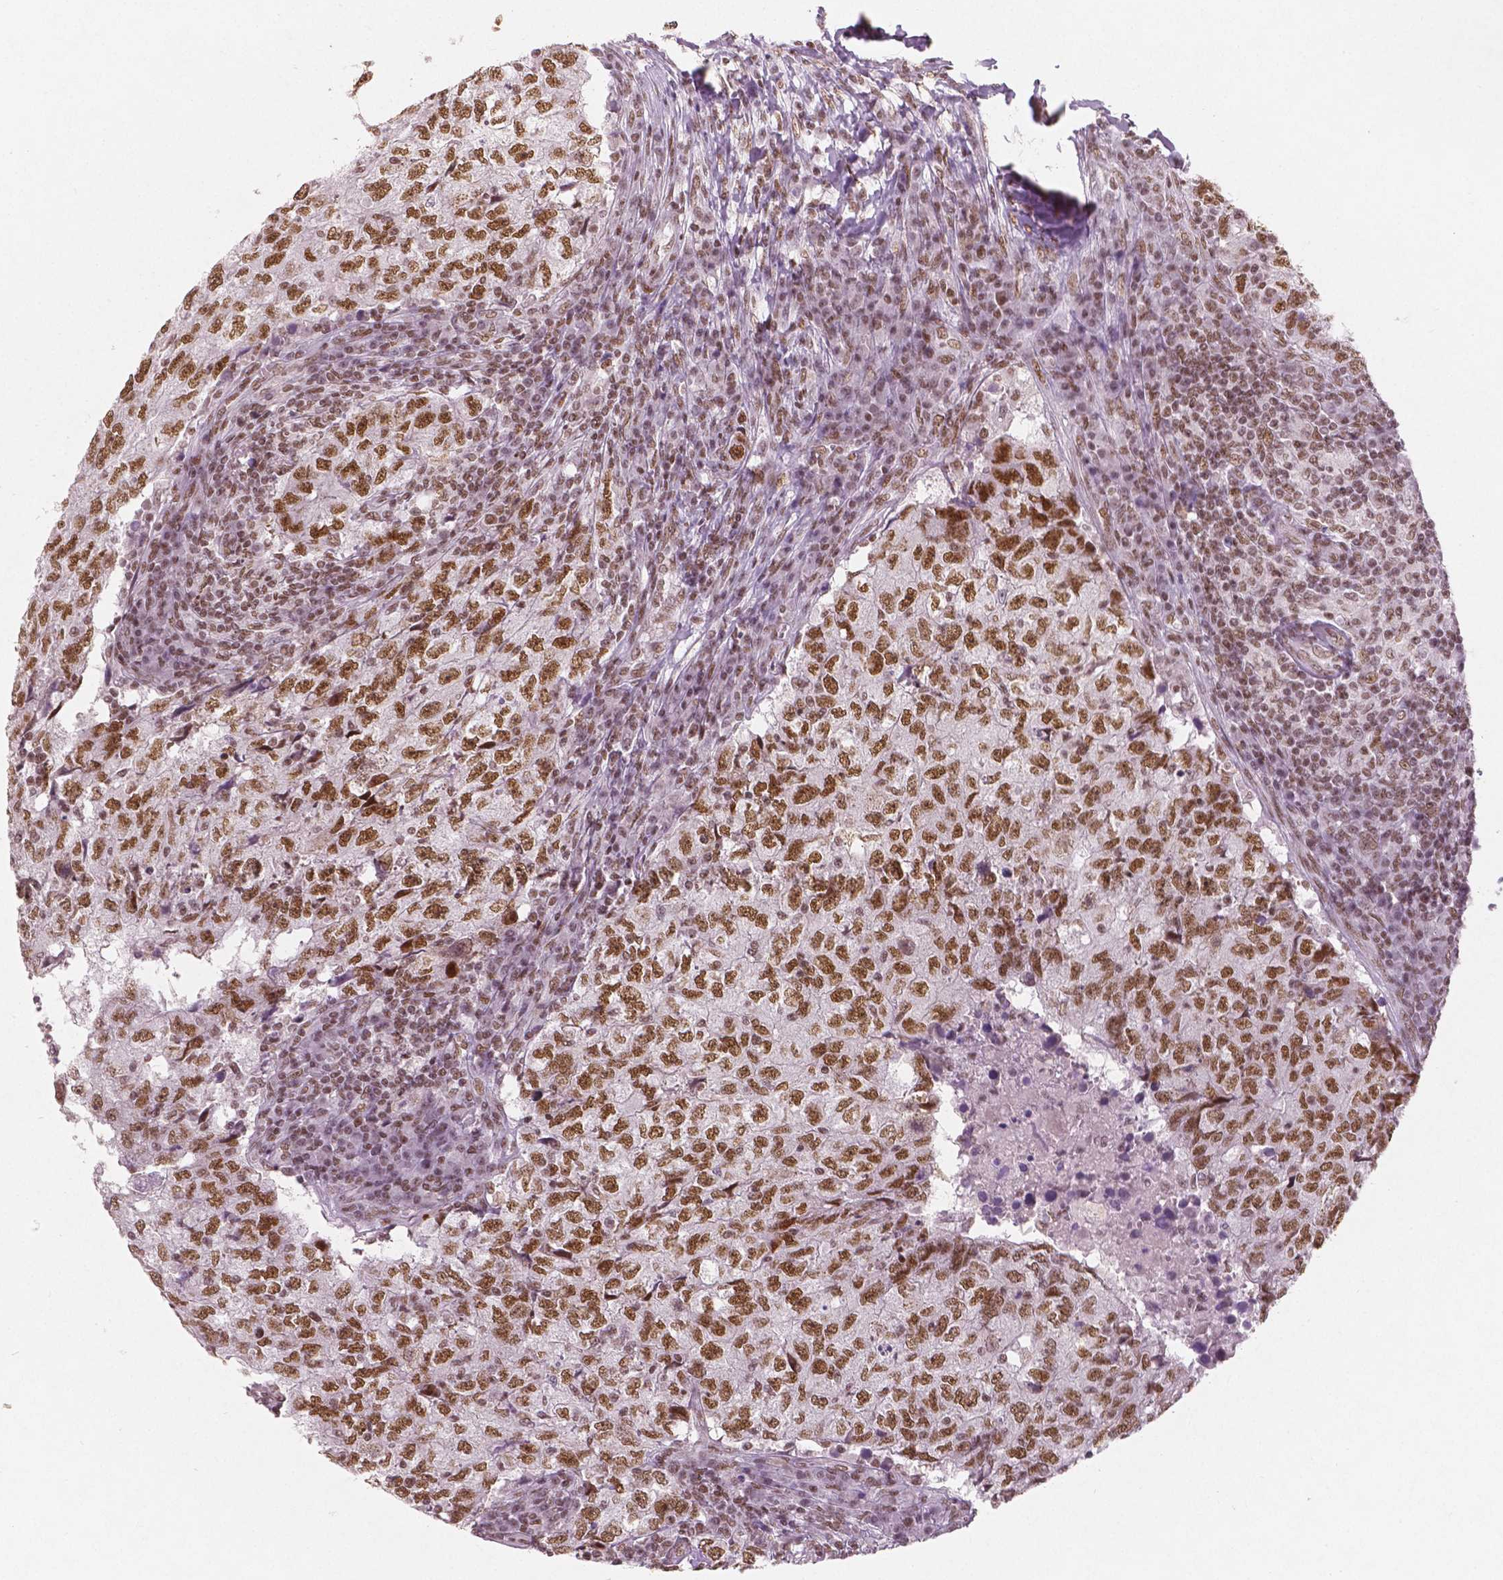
{"staining": {"intensity": "moderate", "quantity": ">75%", "location": "nuclear"}, "tissue": "breast cancer", "cell_type": "Tumor cells", "image_type": "cancer", "snomed": [{"axis": "morphology", "description": "Duct carcinoma"}, {"axis": "topography", "description": "Breast"}], "caption": "DAB immunohistochemical staining of breast intraductal carcinoma shows moderate nuclear protein expression in about >75% of tumor cells.", "gene": "BRD4", "patient": {"sex": "female", "age": 30}}